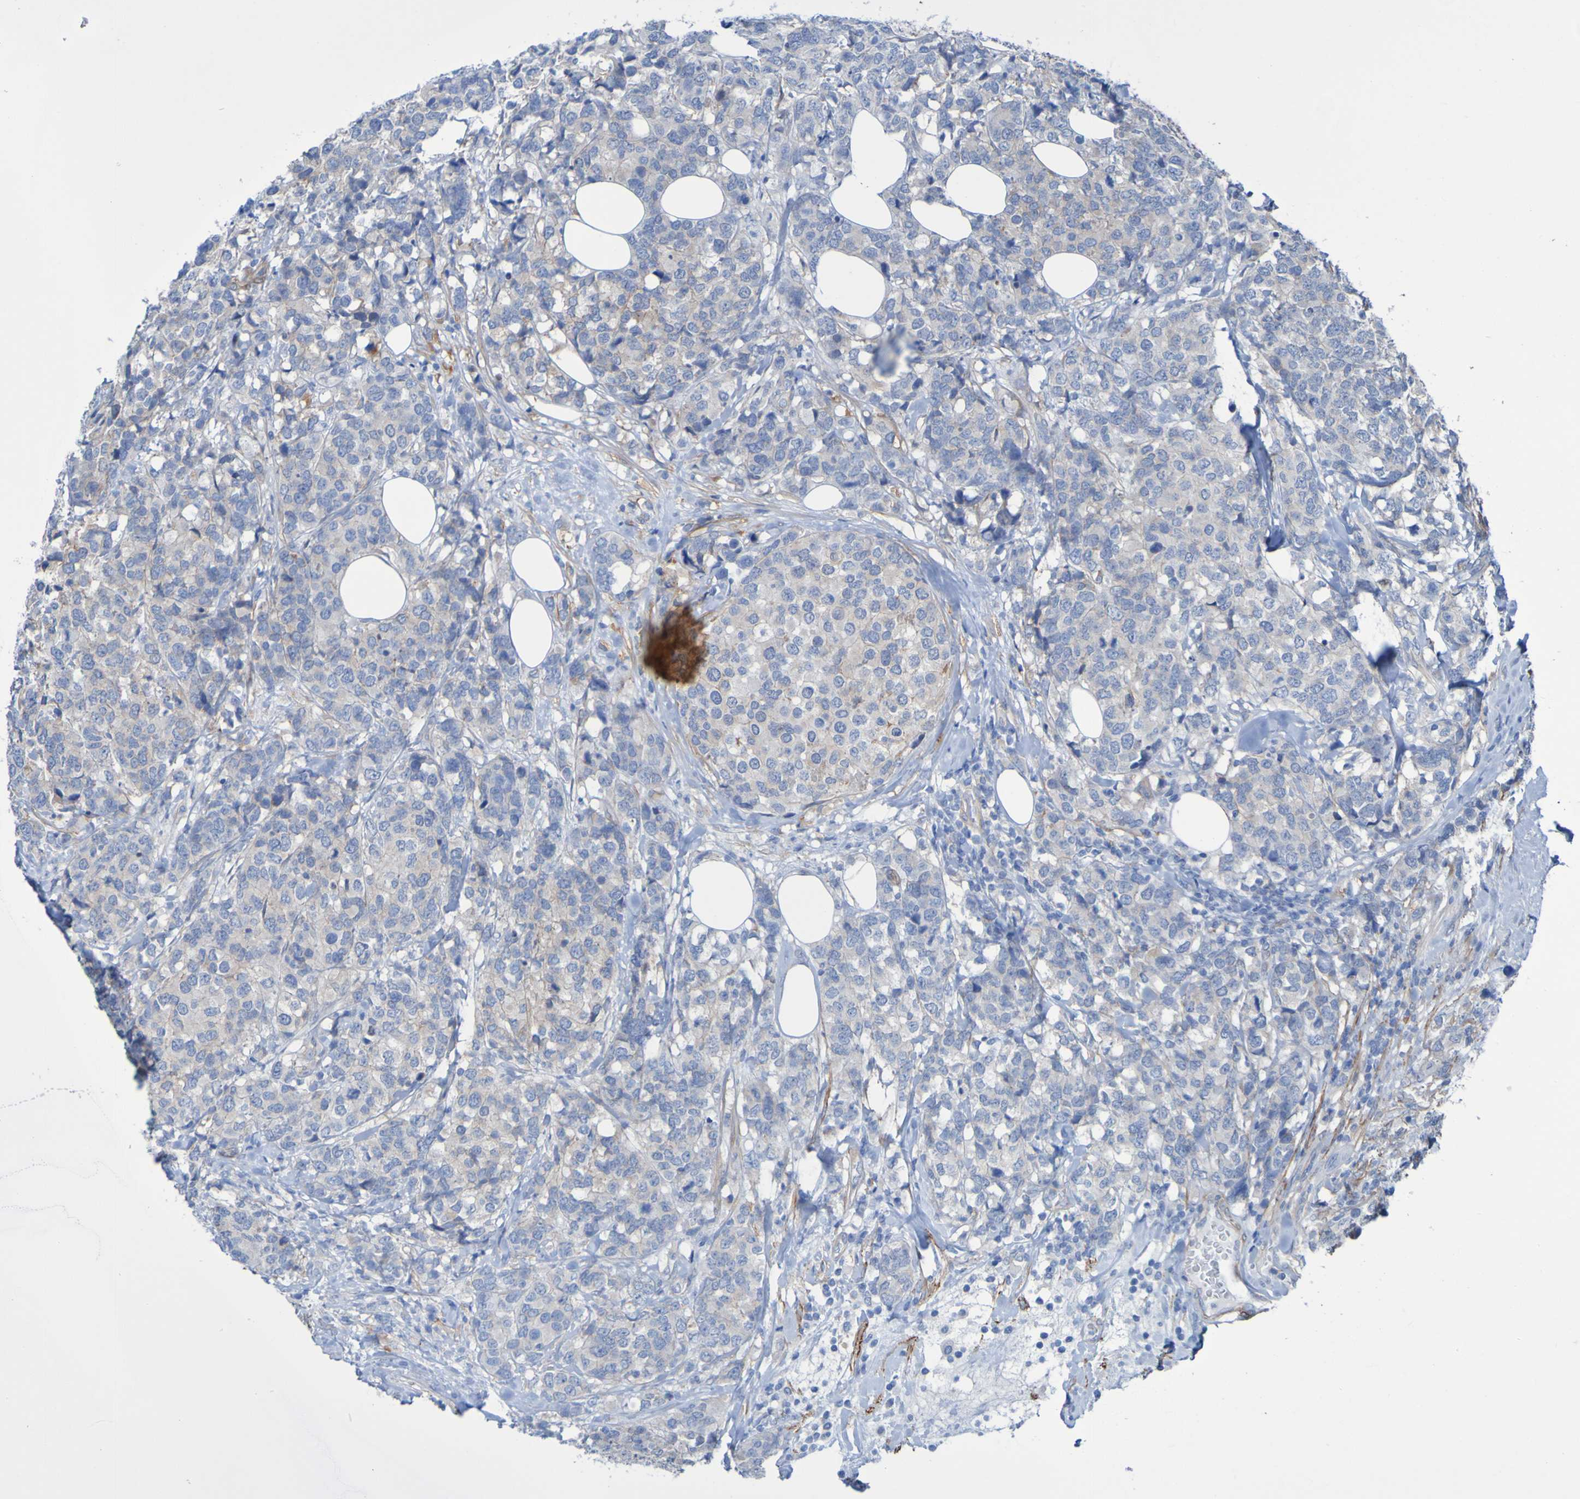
{"staining": {"intensity": "moderate", "quantity": "<25%", "location": "cytoplasmic/membranous"}, "tissue": "breast cancer", "cell_type": "Tumor cells", "image_type": "cancer", "snomed": [{"axis": "morphology", "description": "Lobular carcinoma"}, {"axis": "topography", "description": "Breast"}], "caption": "Immunohistochemical staining of human breast cancer (lobular carcinoma) reveals low levels of moderate cytoplasmic/membranous staining in approximately <25% of tumor cells.", "gene": "LPP", "patient": {"sex": "female", "age": 59}}